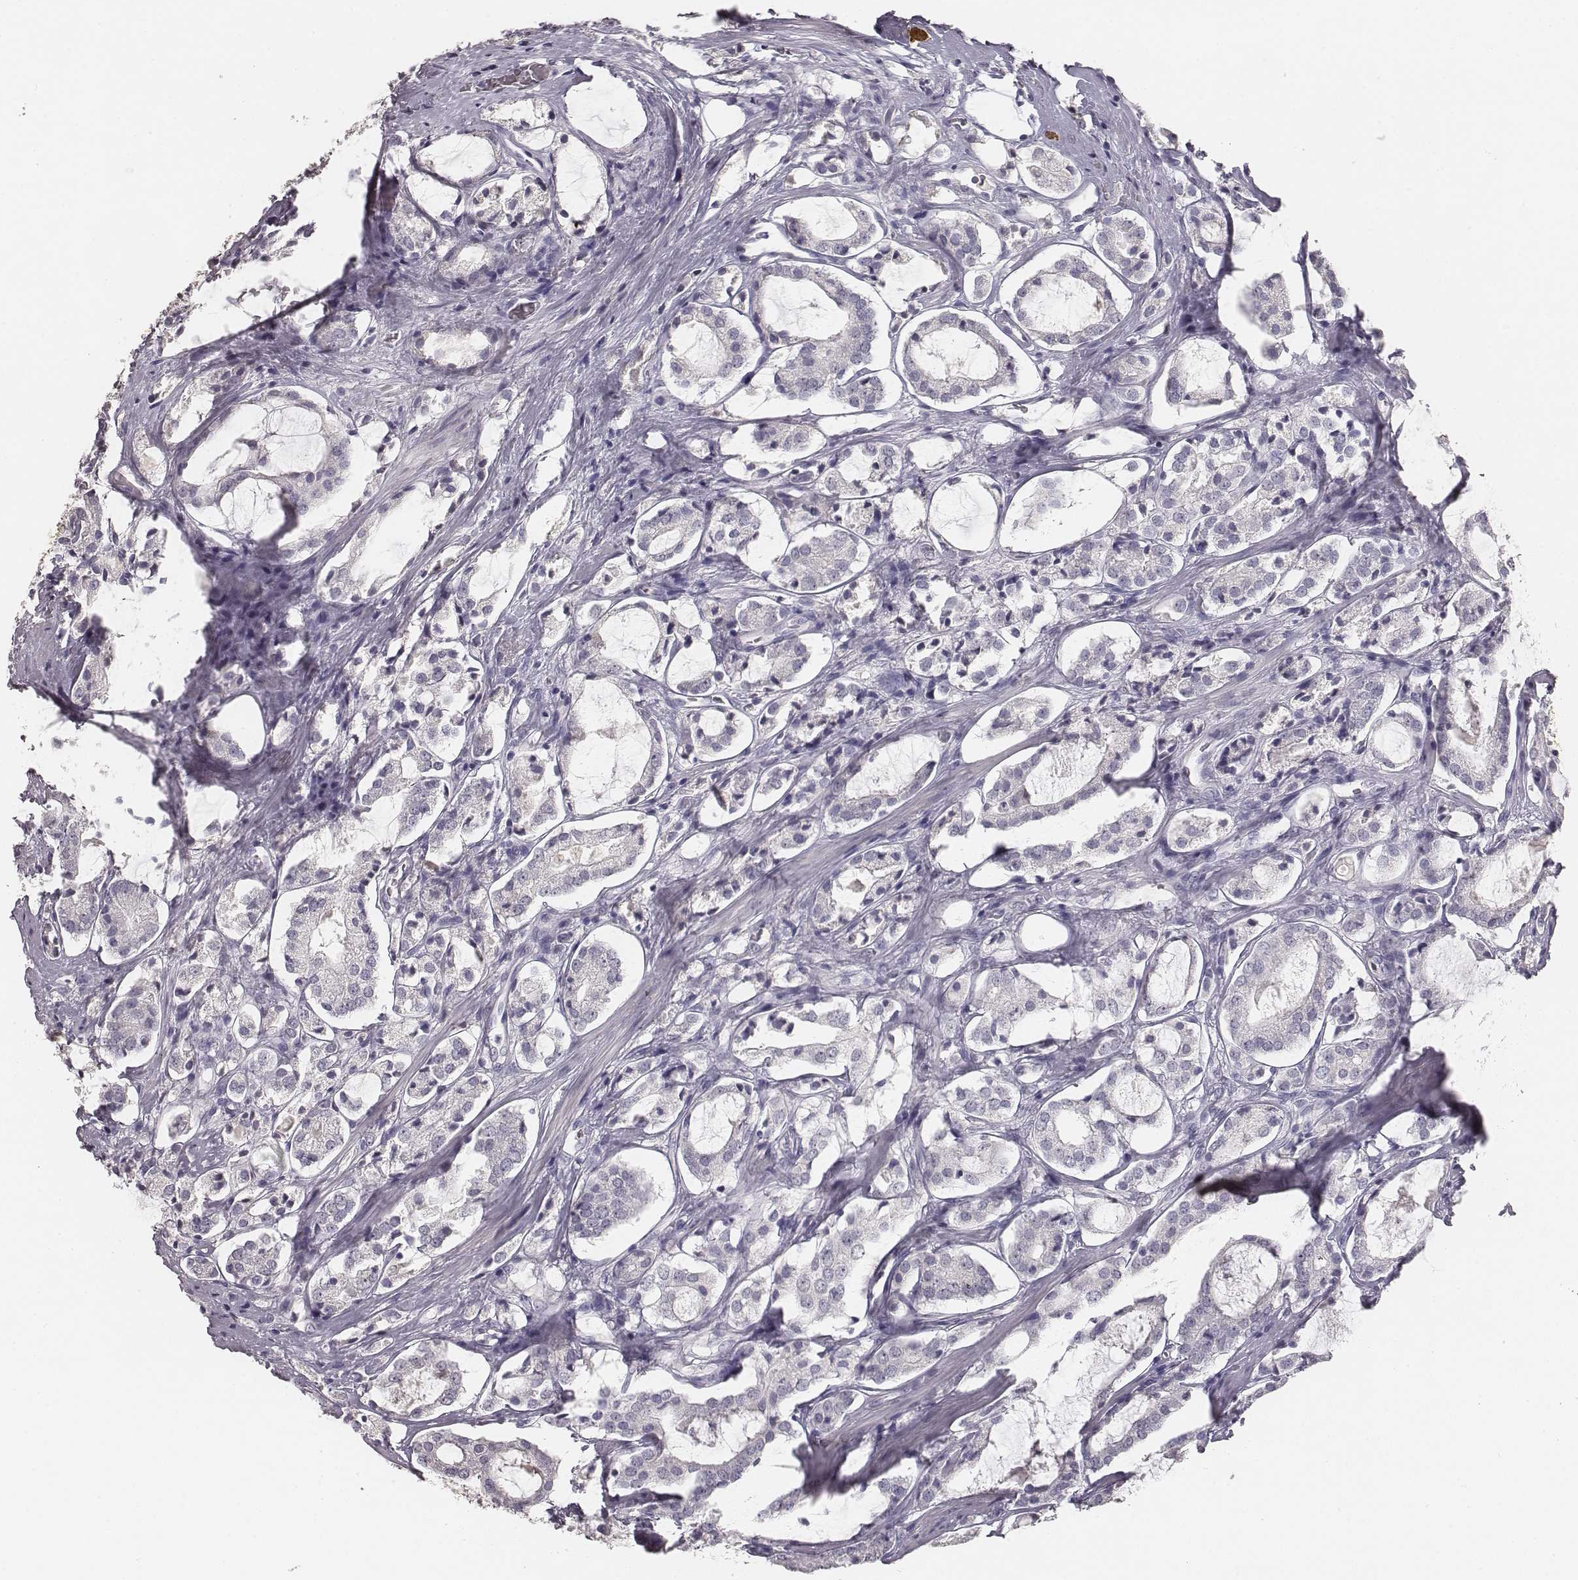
{"staining": {"intensity": "negative", "quantity": "none", "location": "none"}, "tissue": "prostate cancer", "cell_type": "Tumor cells", "image_type": "cancer", "snomed": [{"axis": "morphology", "description": "Adenocarcinoma, NOS"}, {"axis": "topography", "description": "Prostate"}], "caption": "A high-resolution micrograph shows immunohistochemistry (IHC) staining of prostate cancer (adenocarcinoma), which exhibits no significant staining in tumor cells.", "gene": "MYH6", "patient": {"sex": "male", "age": 66}}